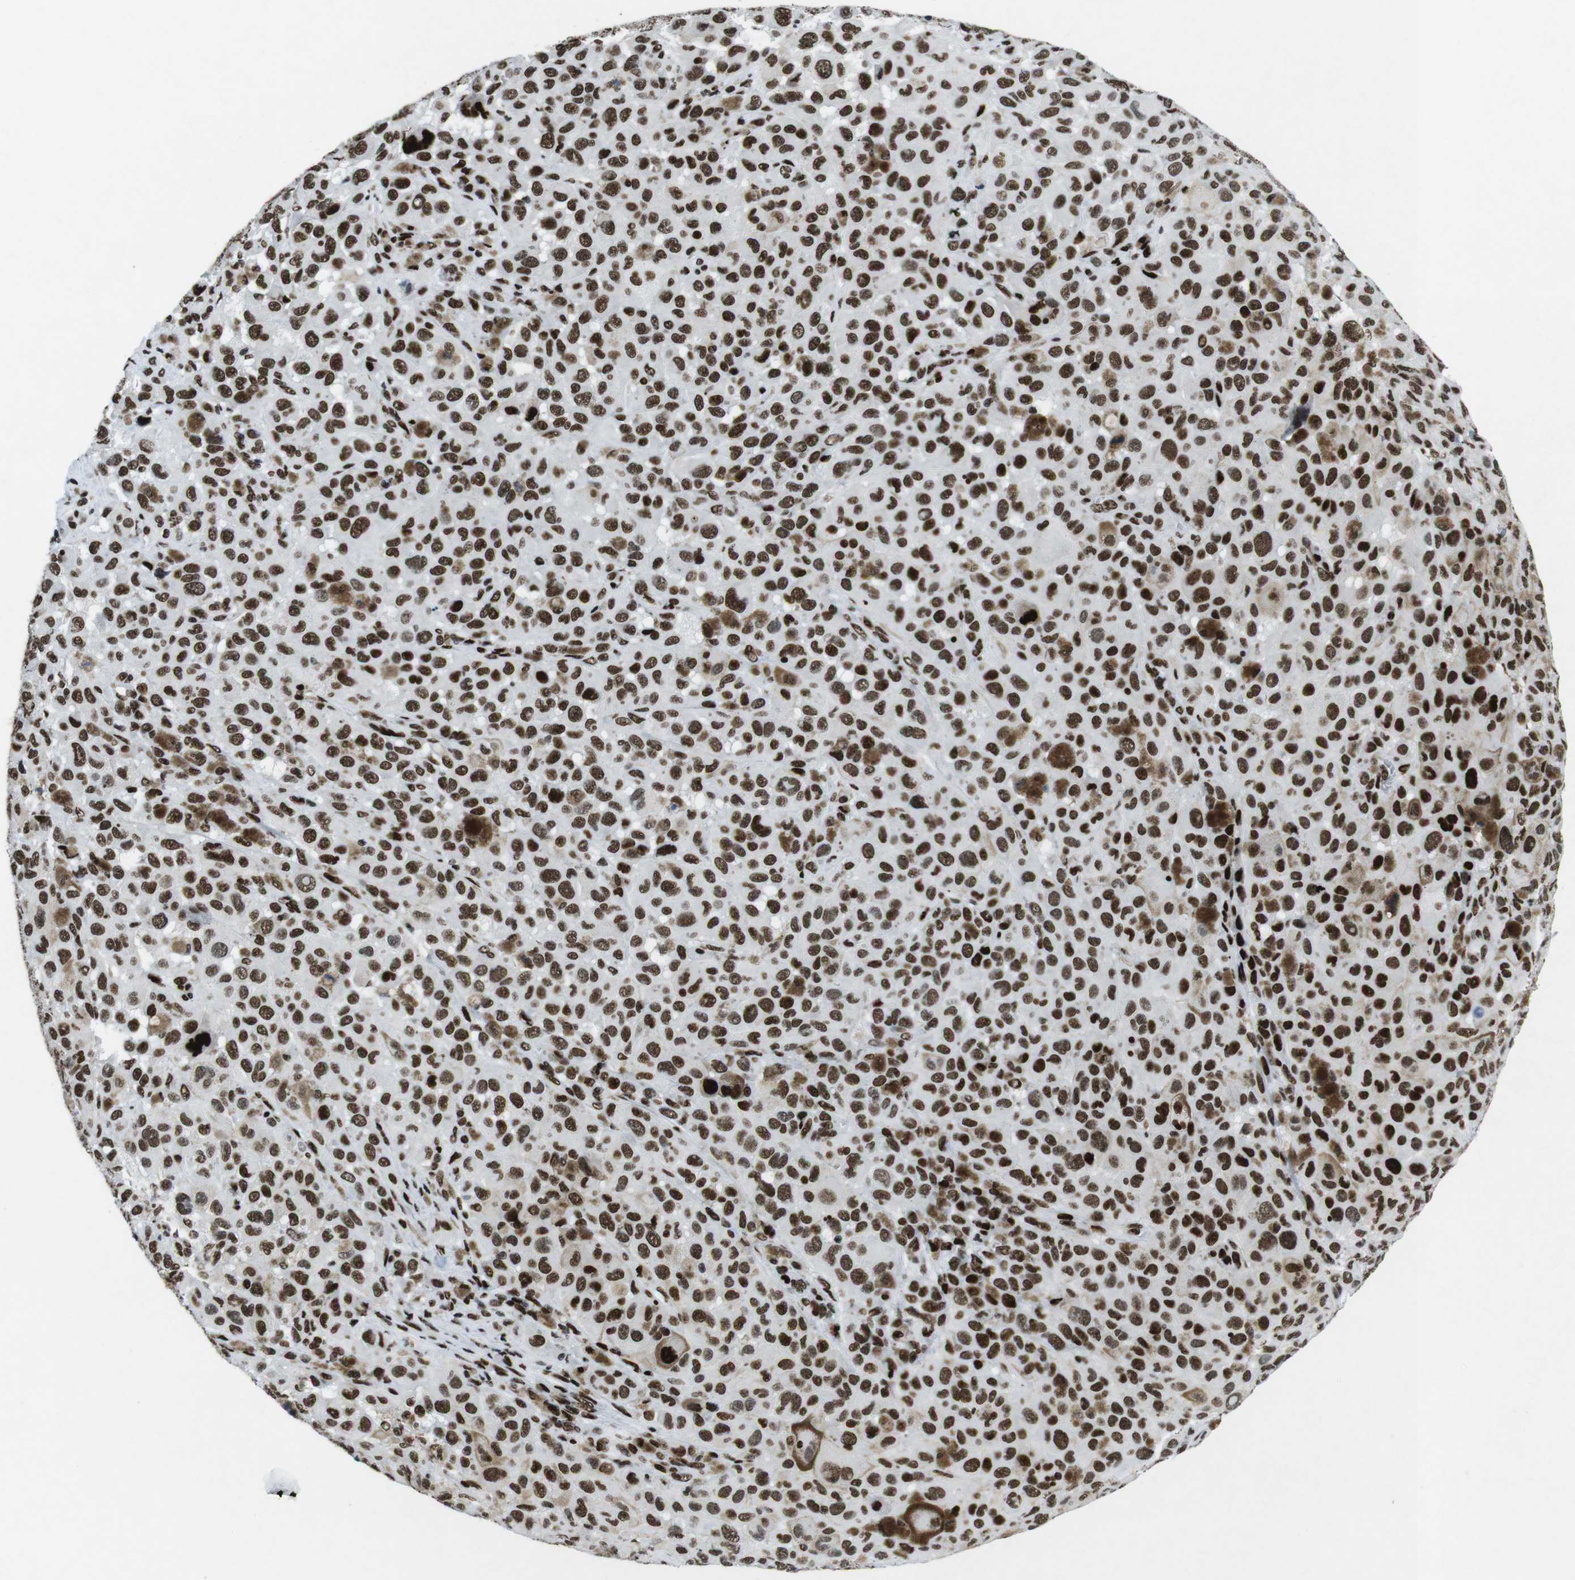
{"staining": {"intensity": "strong", "quantity": ">75%", "location": "nuclear"}, "tissue": "melanoma", "cell_type": "Tumor cells", "image_type": "cancer", "snomed": [{"axis": "morphology", "description": "Malignant melanoma, NOS"}, {"axis": "topography", "description": "Skin"}], "caption": "This is a micrograph of immunohistochemistry (IHC) staining of malignant melanoma, which shows strong positivity in the nuclear of tumor cells.", "gene": "CITED2", "patient": {"sex": "male", "age": 96}}